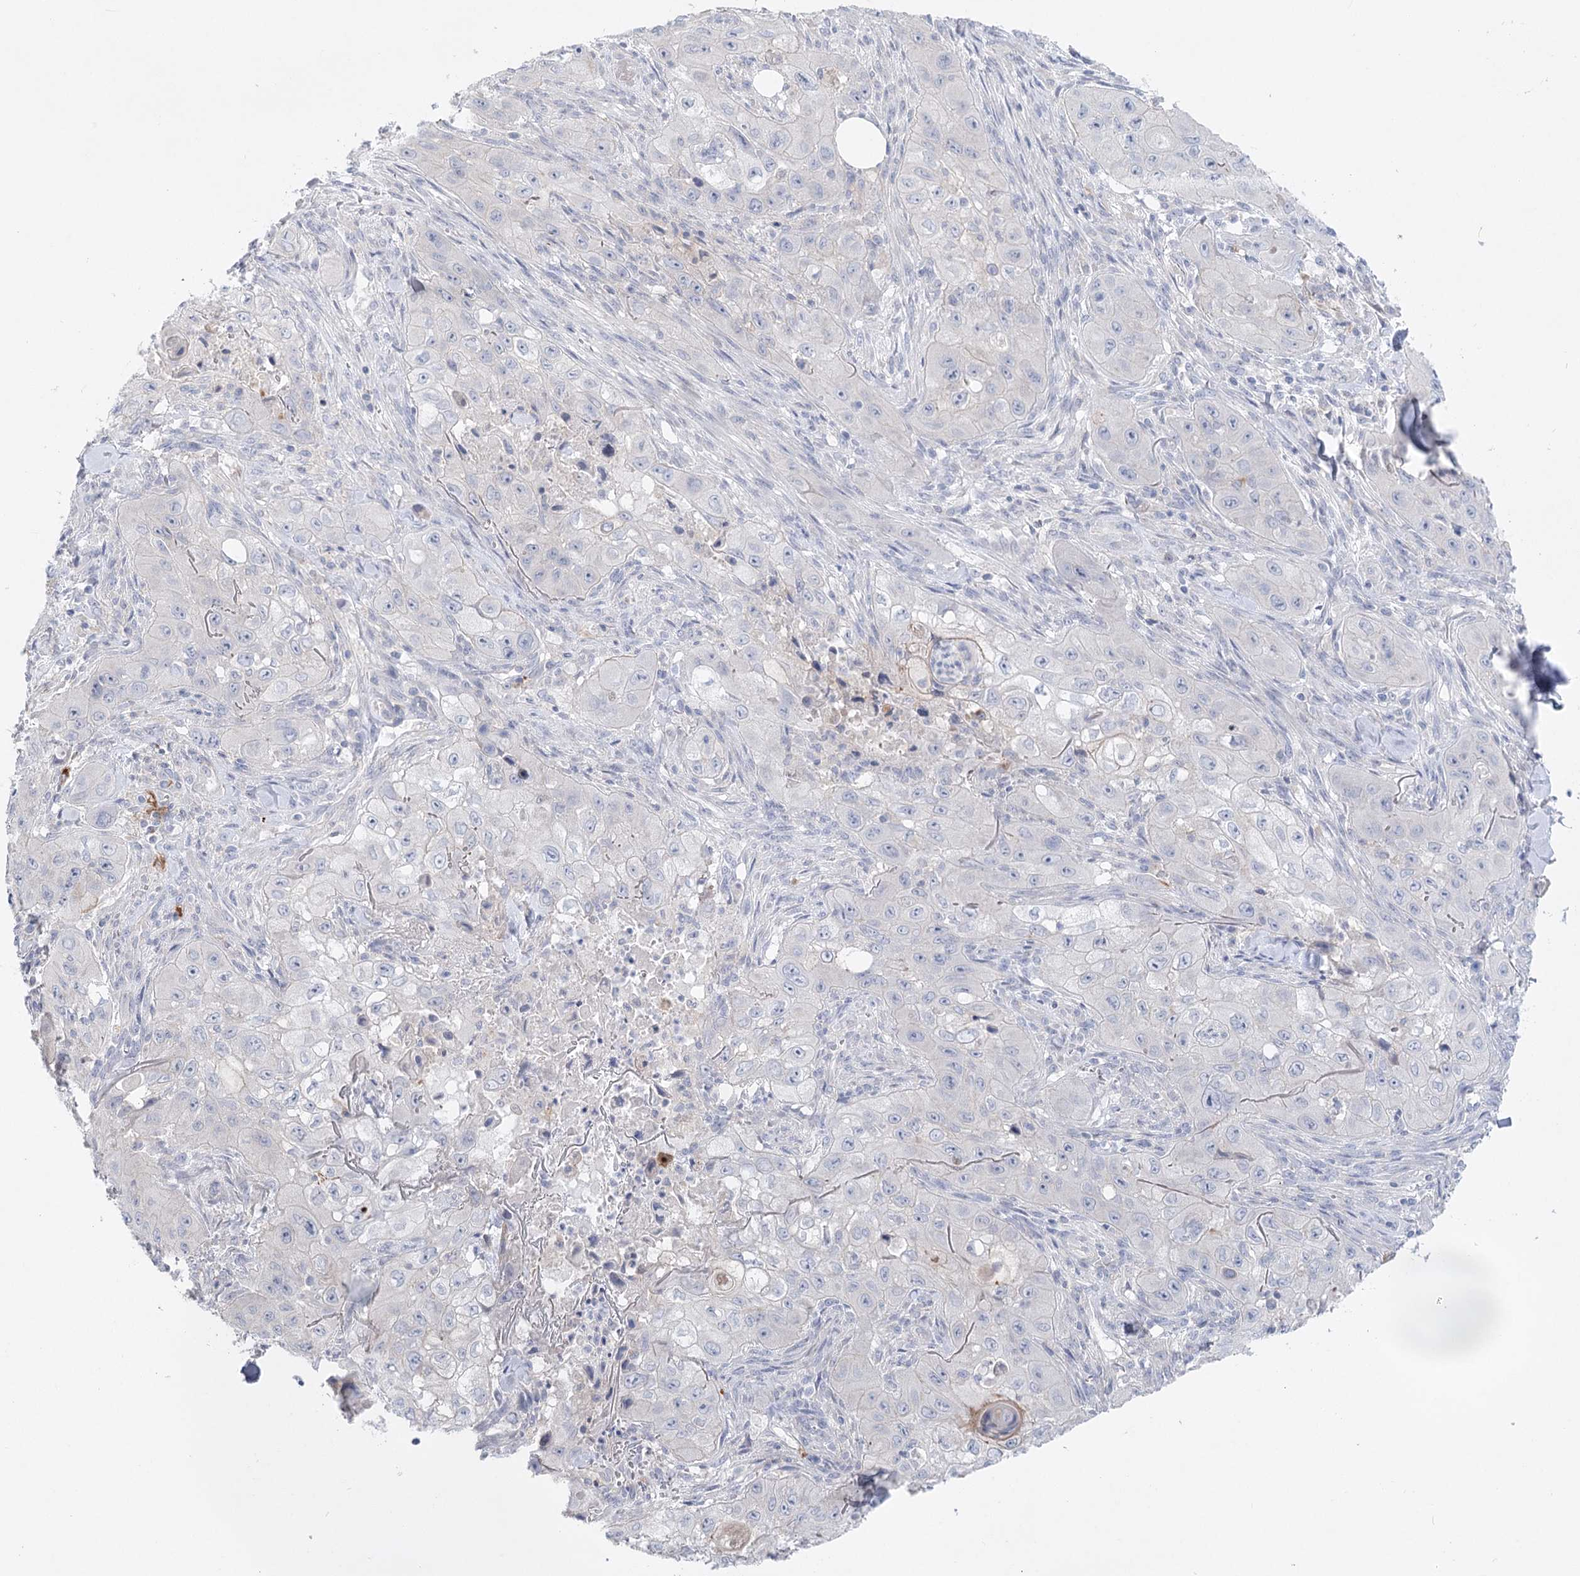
{"staining": {"intensity": "negative", "quantity": "none", "location": "none"}, "tissue": "skin cancer", "cell_type": "Tumor cells", "image_type": "cancer", "snomed": [{"axis": "morphology", "description": "Squamous cell carcinoma, NOS"}, {"axis": "topography", "description": "Skin"}, {"axis": "topography", "description": "Subcutis"}], "caption": "Protein analysis of skin squamous cell carcinoma exhibits no significant staining in tumor cells.", "gene": "SCN11A", "patient": {"sex": "male", "age": 73}}